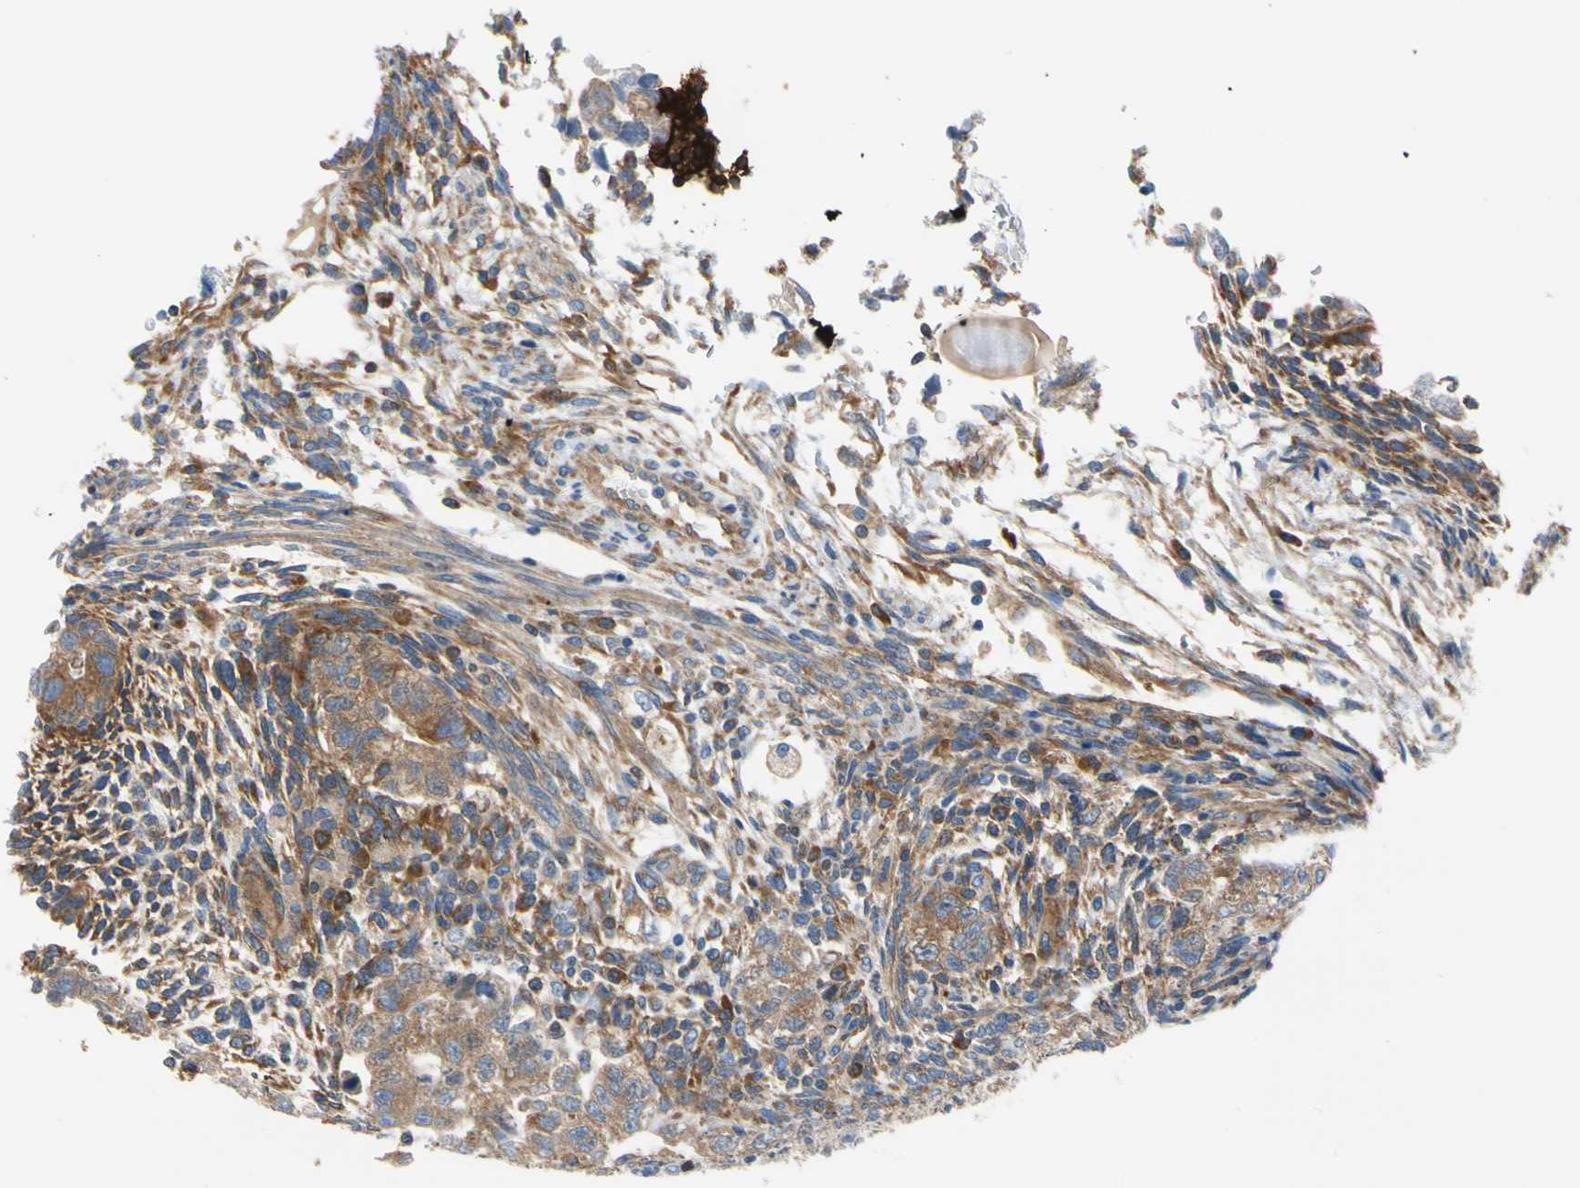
{"staining": {"intensity": "moderate", "quantity": ">75%", "location": "cytoplasmic/membranous"}, "tissue": "testis cancer", "cell_type": "Tumor cells", "image_type": "cancer", "snomed": [{"axis": "morphology", "description": "Normal tissue, NOS"}, {"axis": "morphology", "description": "Carcinoma, Embryonal, NOS"}, {"axis": "topography", "description": "Testis"}], "caption": "High-power microscopy captured an immunohistochemistry (IHC) image of embryonal carcinoma (testis), revealing moderate cytoplasmic/membranous positivity in approximately >75% of tumor cells.", "gene": "GPHN", "patient": {"sex": "male", "age": 36}}